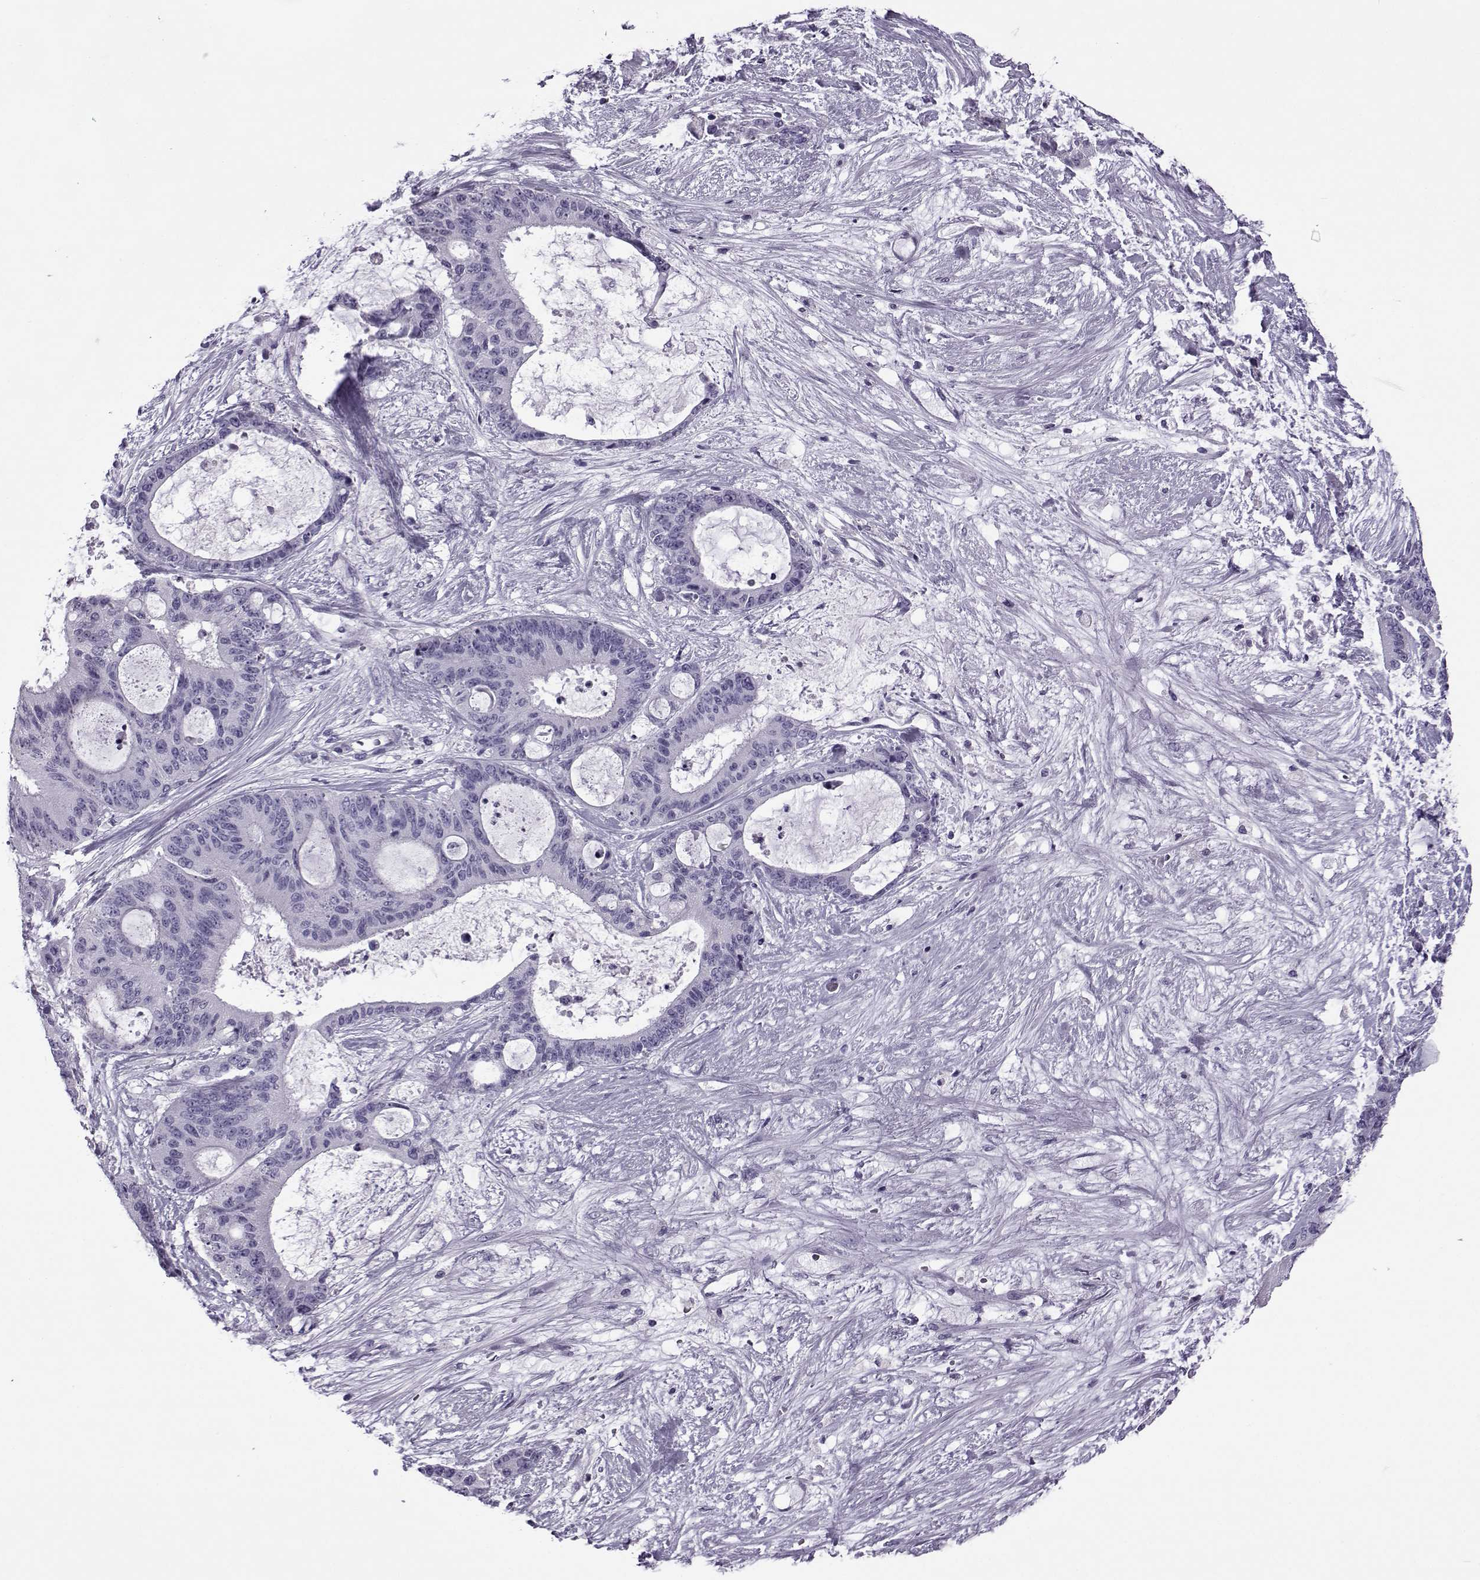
{"staining": {"intensity": "negative", "quantity": "none", "location": "none"}, "tissue": "liver cancer", "cell_type": "Tumor cells", "image_type": "cancer", "snomed": [{"axis": "morphology", "description": "Normal tissue, NOS"}, {"axis": "morphology", "description": "Cholangiocarcinoma"}, {"axis": "topography", "description": "Liver"}, {"axis": "topography", "description": "Peripheral nerve tissue"}], "caption": "A histopathology image of liver cholangiocarcinoma stained for a protein reveals no brown staining in tumor cells.", "gene": "OIP5", "patient": {"sex": "female", "age": 73}}